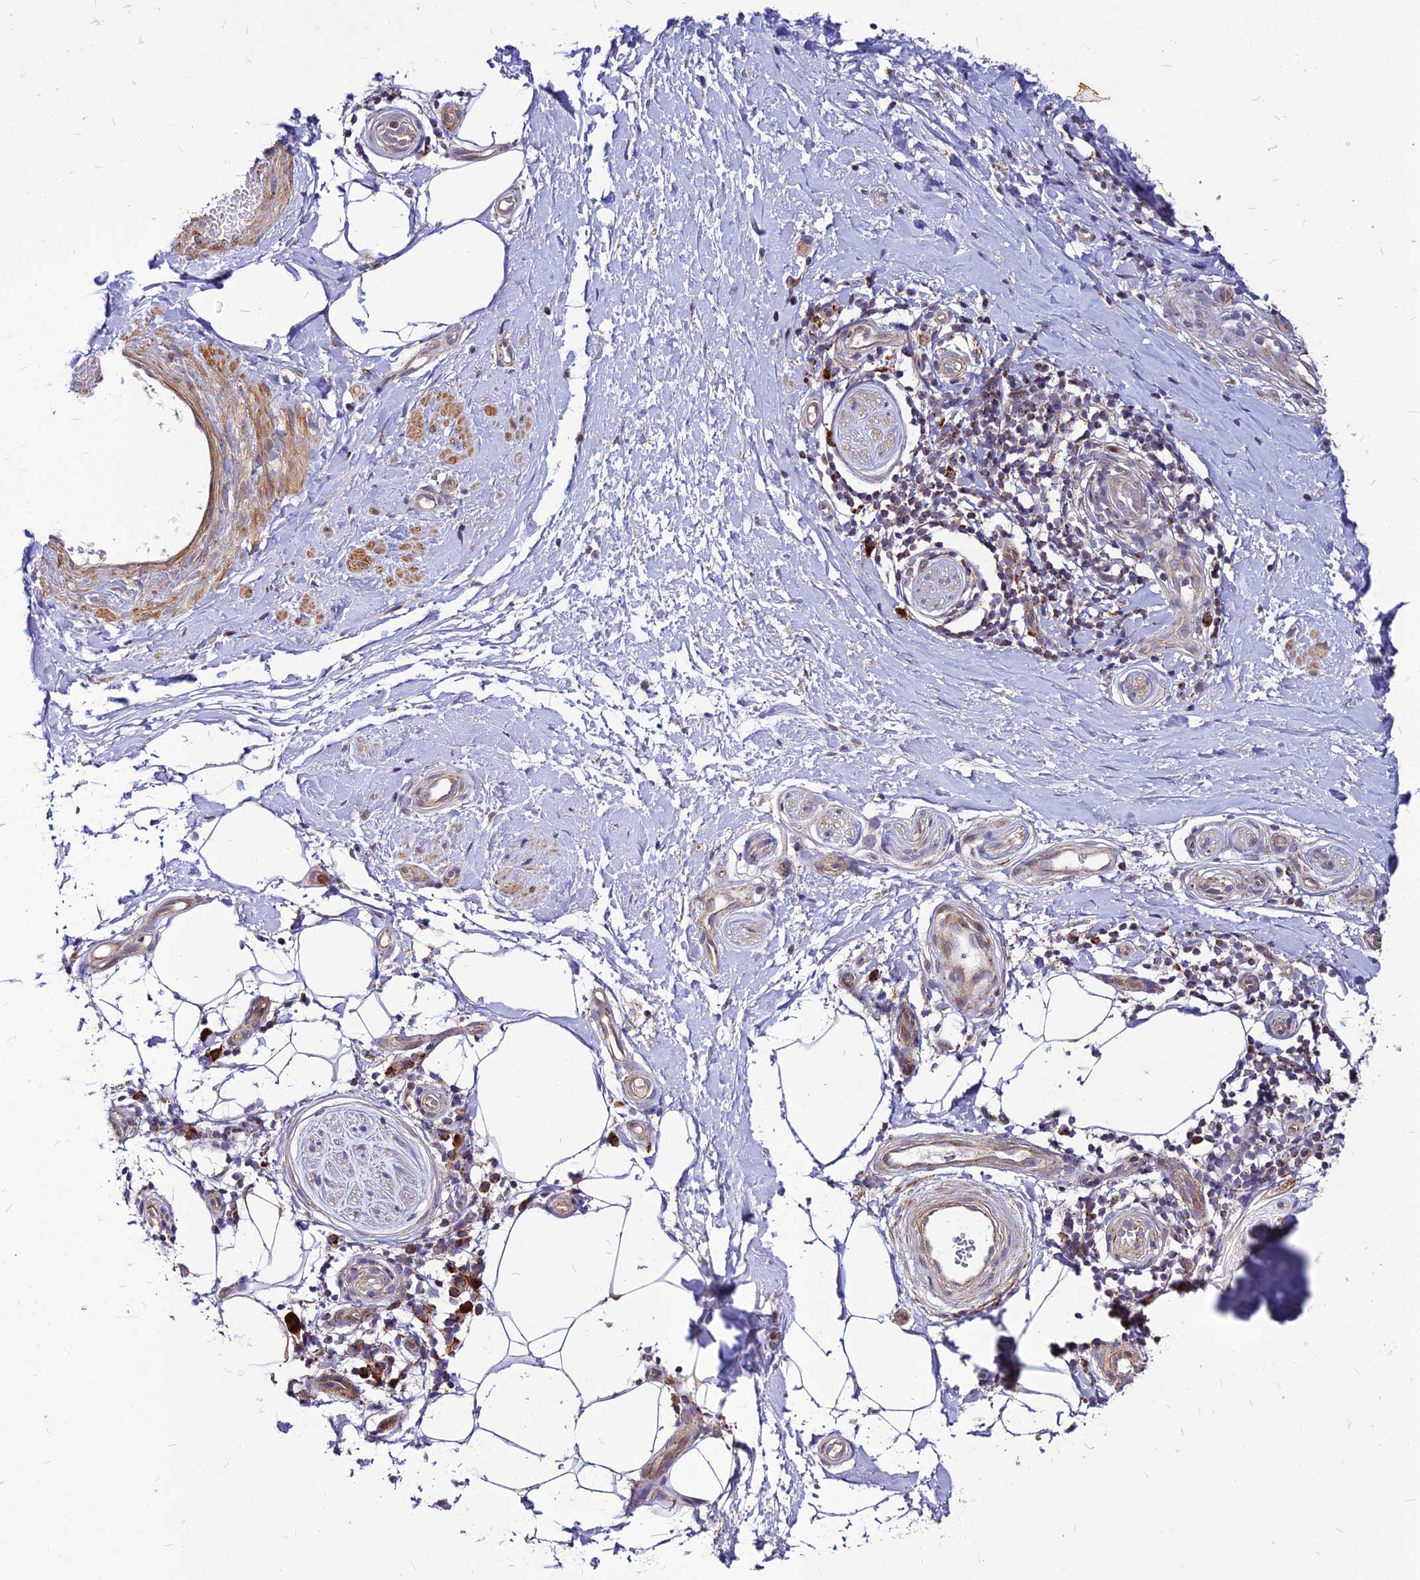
{"staining": {"intensity": "negative", "quantity": "none", "location": "none"}, "tissue": "adipose tissue", "cell_type": "Adipocytes", "image_type": "normal", "snomed": [{"axis": "morphology", "description": "Normal tissue, NOS"}, {"axis": "topography", "description": "Soft tissue"}, {"axis": "topography", "description": "Adipose tissue"}, {"axis": "topography", "description": "Vascular tissue"}, {"axis": "topography", "description": "Peripheral nerve tissue"}], "caption": "Adipose tissue stained for a protein using immunohistochemistry demonstrates no staining adipocytes.", "gene": "ECI1", "patient": {"sex": "male", "age": 74}}